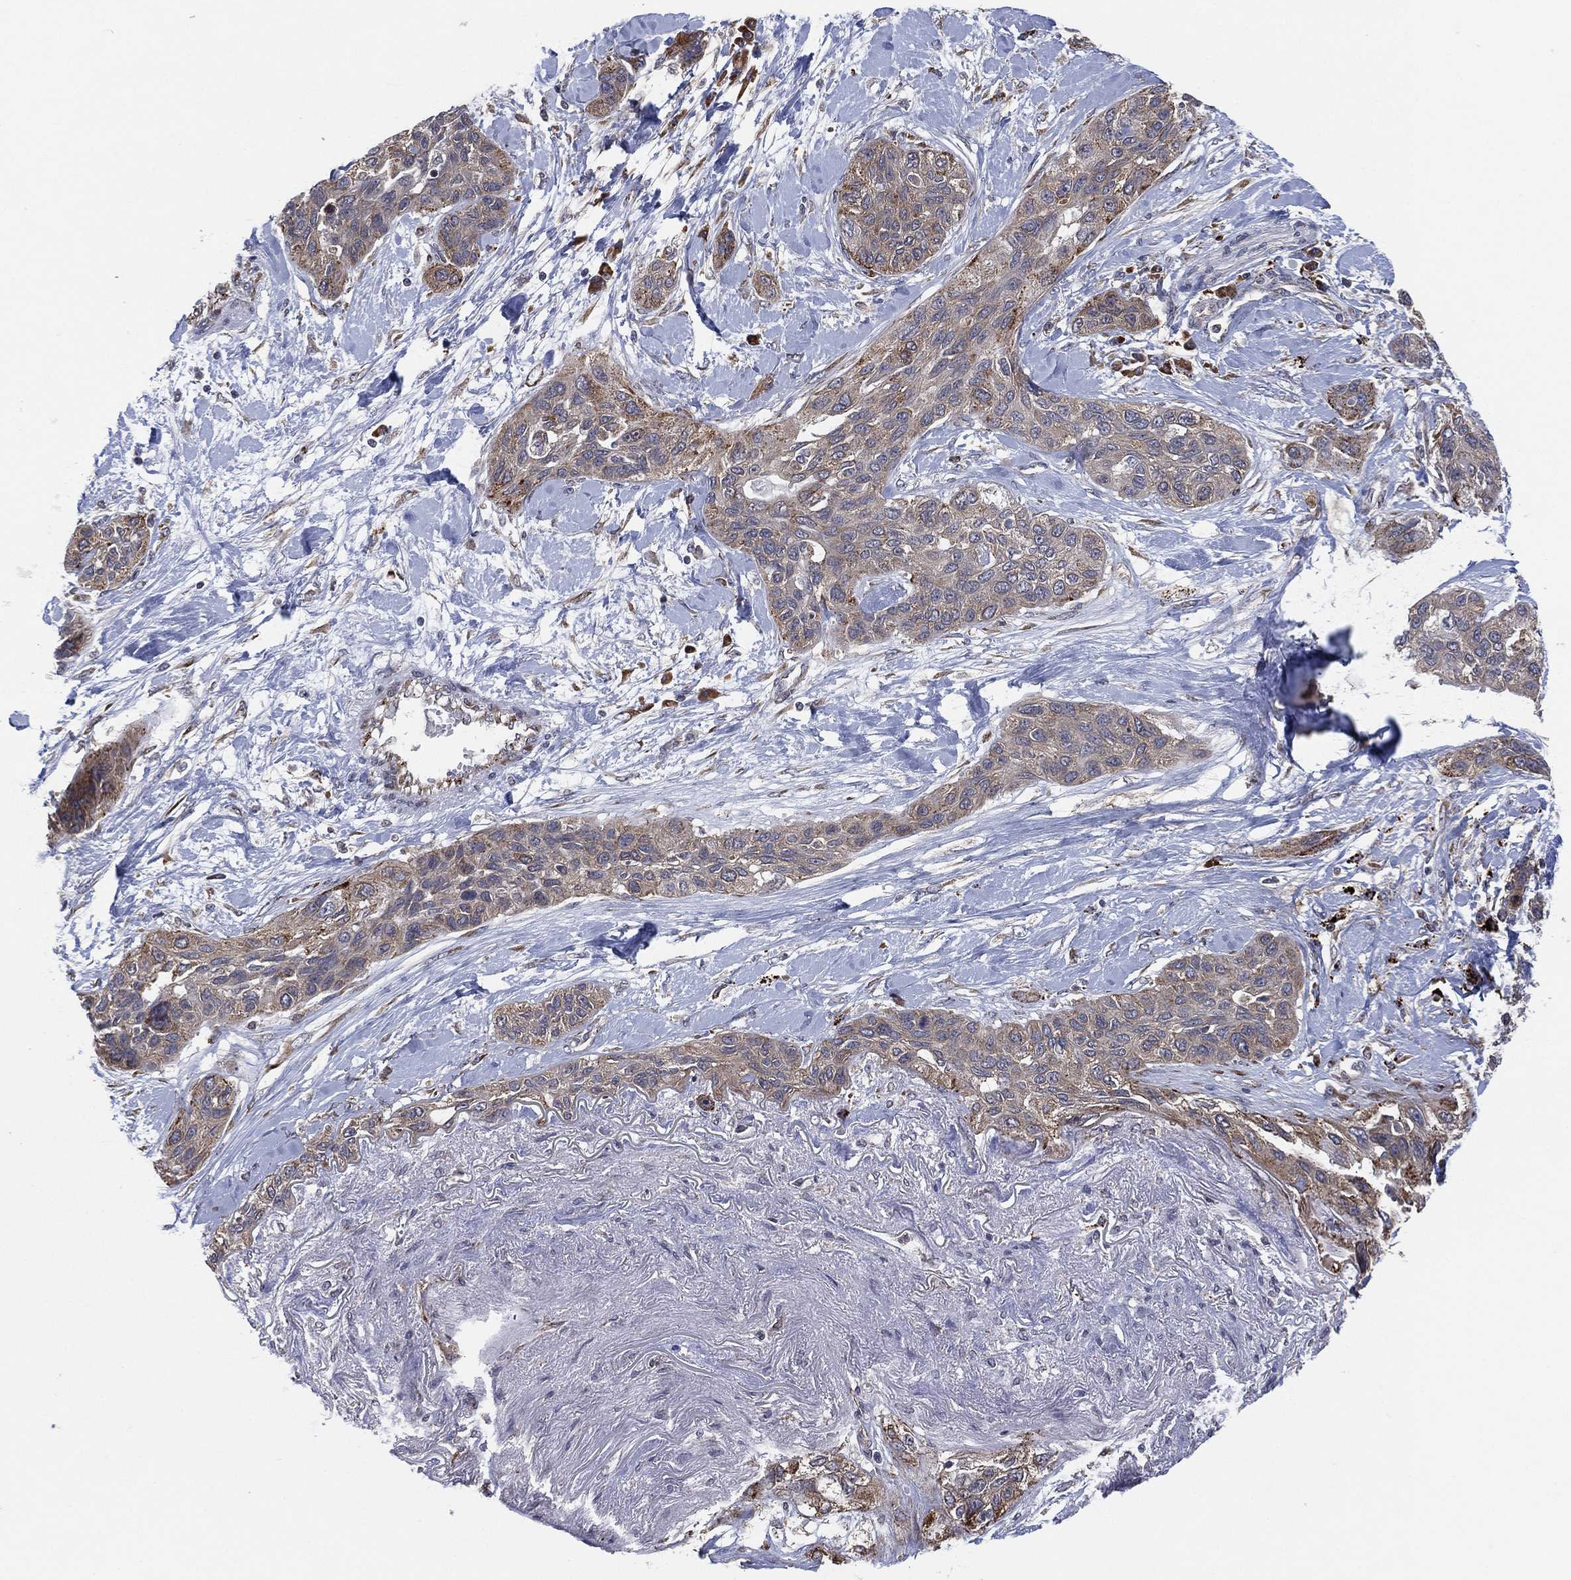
{"staining": {"intensity": "weak", "quantity": "25%-75%", "location": "cytoplasmic/membranous"}, "tissue": "lung cancer", "cell_type": "Tumor cells", "image_type": "cancer", "snomed": [{"axis": "morphology", "description": "Squamous cell carcinoma, NOS"}, {"axis": "topography", "description": "Lung"}], "caption": "Immunohistochemistry (IHC) histopathology image of neoplastic tissue: human lung squamous cell carcinoma stained using immunohistochemistry shows low levels of weak protein expression localized specifically in the cytoplasmic/membranous of tumor cells, appearing as a cytoplasmic/membranous brown color.", "gene": "FAM104A", "patient": {"sex": "female", "age": 70}}